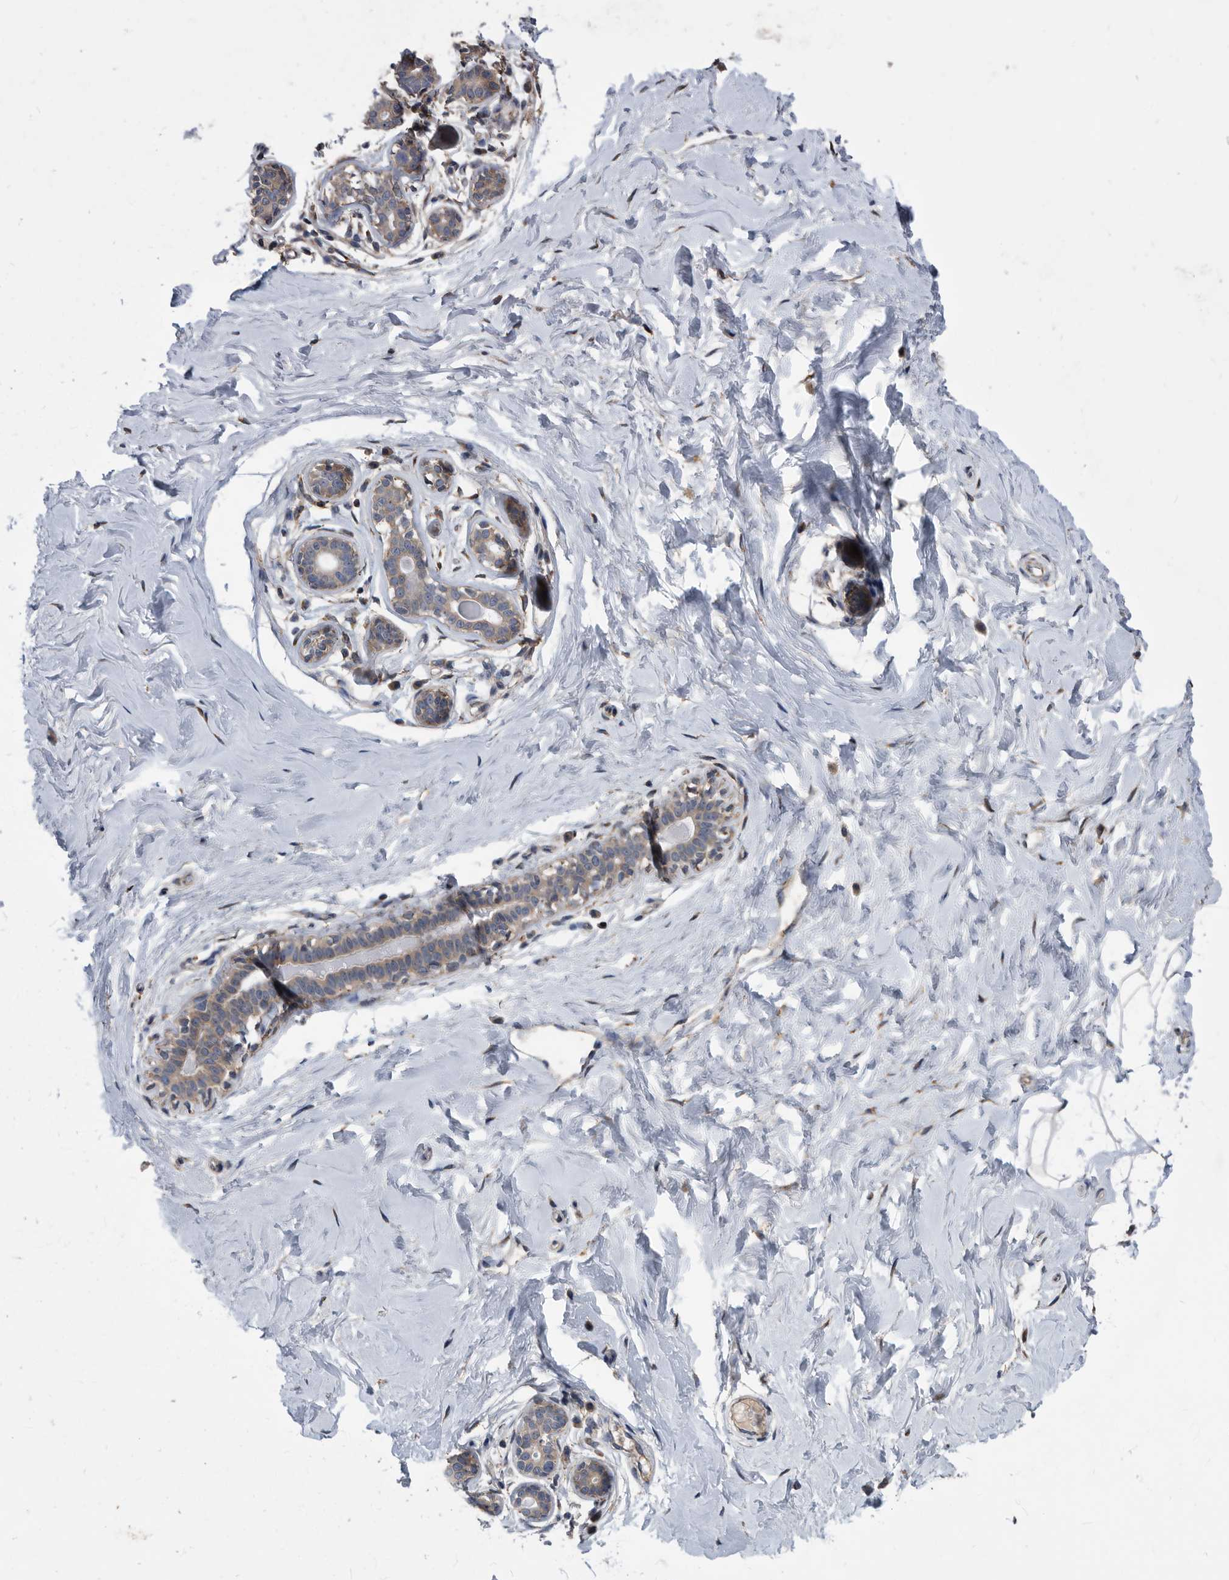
{"staining": {"intensity": "weak", "quantity": "25%-75%", "location": "cytoplasmic/membranous"}, "tissue": "breast", "cell_type": "Adipocytes", "image_type": "normal", "snomed": [{"axis": "morphology", "description": "Normal tissue, NOS"}, {"axis": "morphology", "description": "Adenoma, NOS"}, {"axis": "topography", "description": "Breast"}], "caption": "Immunohistochemical staining of normal breast reveals weak cytoplasmic/membranous protein expression in approximately 25%-75% of adipocytes.", "gene": "NRBP1", "patient": {"sex": "female", "age": 23}}